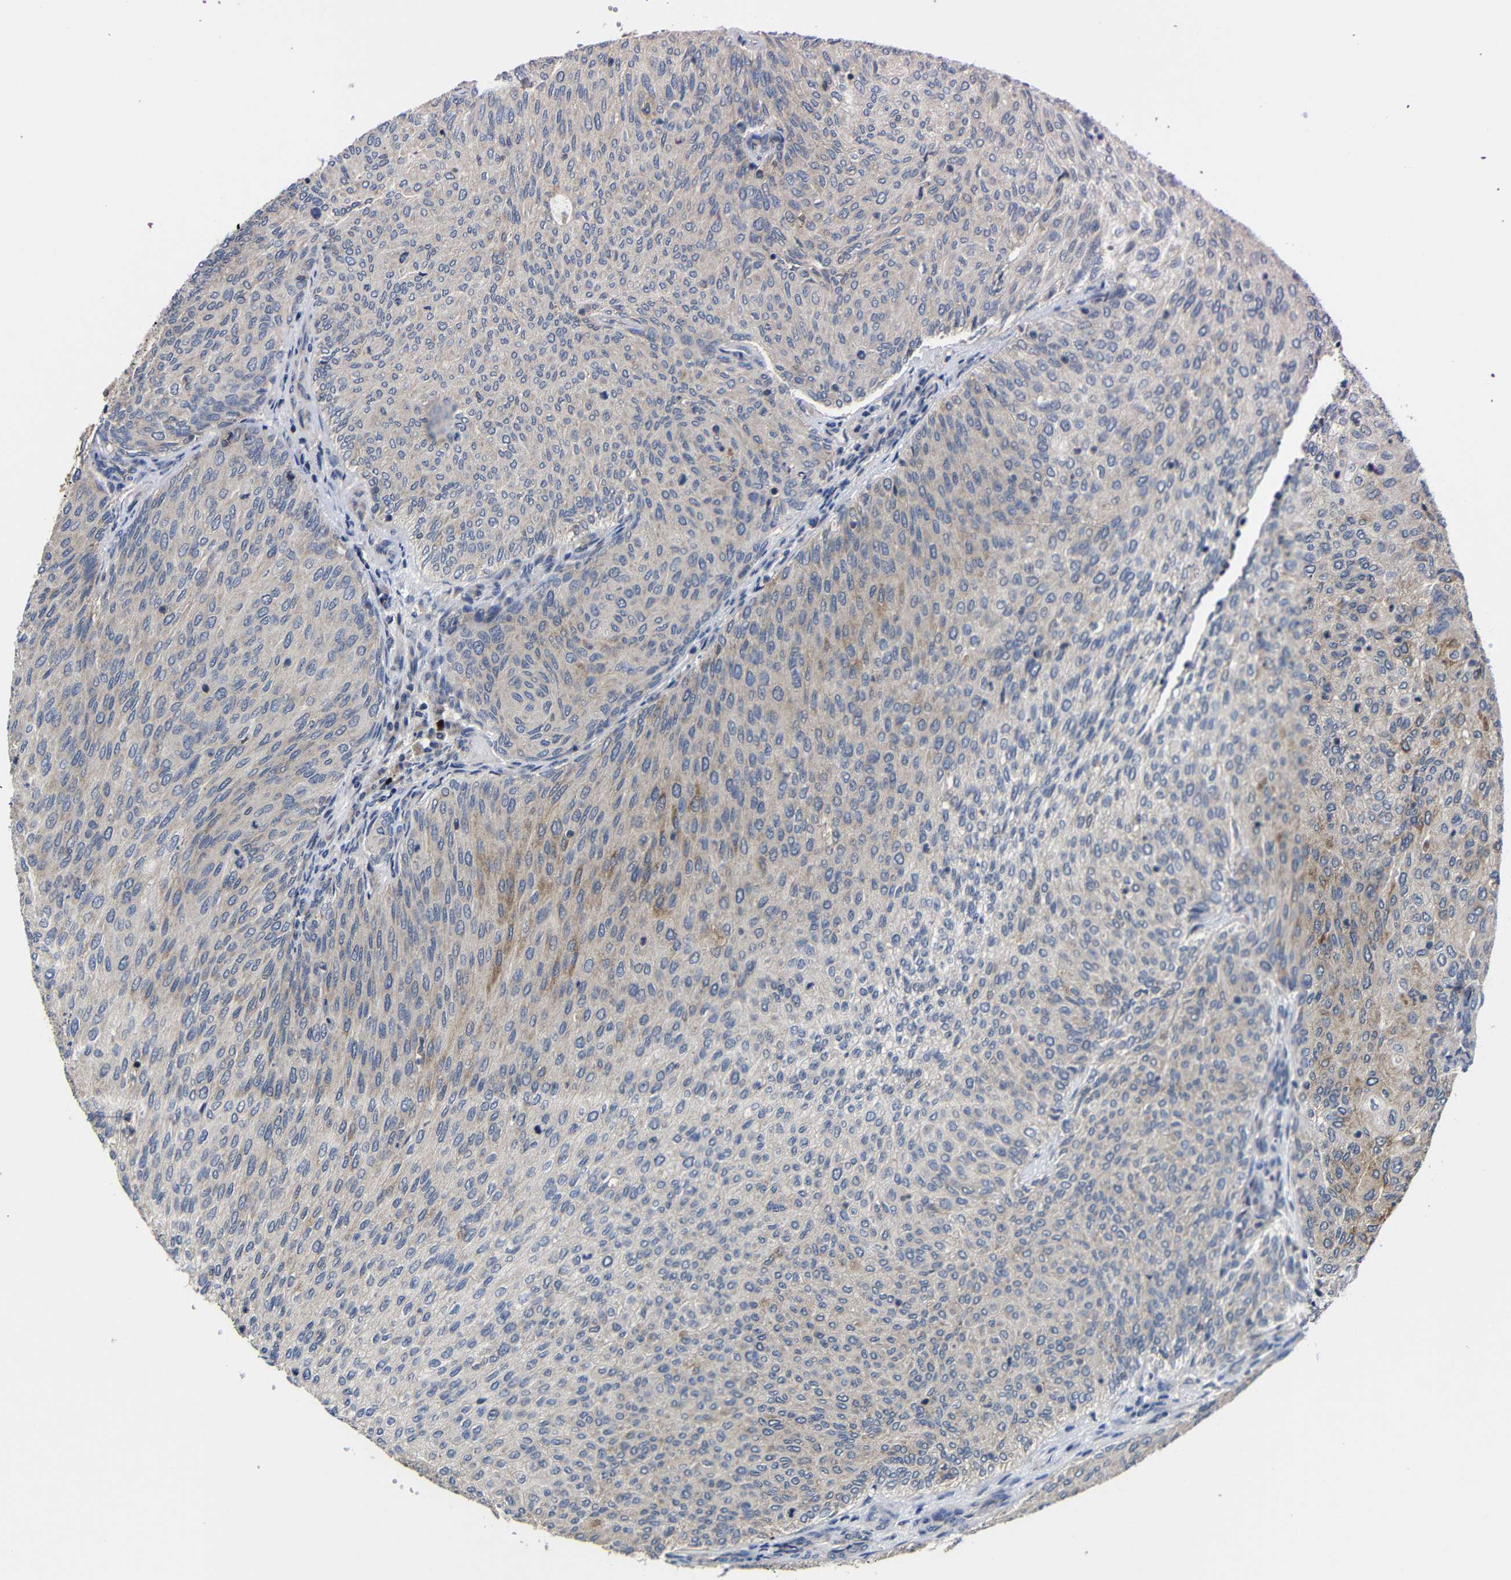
{"staining": {"intensity": "weak", "quantity": "<25%", "location": "cytoplasmic/membranous"}, "tissue": "urothelial cancer", "cell_type": "Tumor cells", "image_type": "cancer", "snomed": [{"axis": "morphology", "description": "Urothelial carcinoma, Low grade"}, {"axis": "topography", "description": "Urinary bladder"}], "caption": "DAB (3,3'-diaminobenzidine) immunohistochemical staining of urothelial carcinoma (low-grade) exhibits no significant staining in tumor cells.", "gene": "LPAR5", "patient": {"sex": "female", "age": 79}}